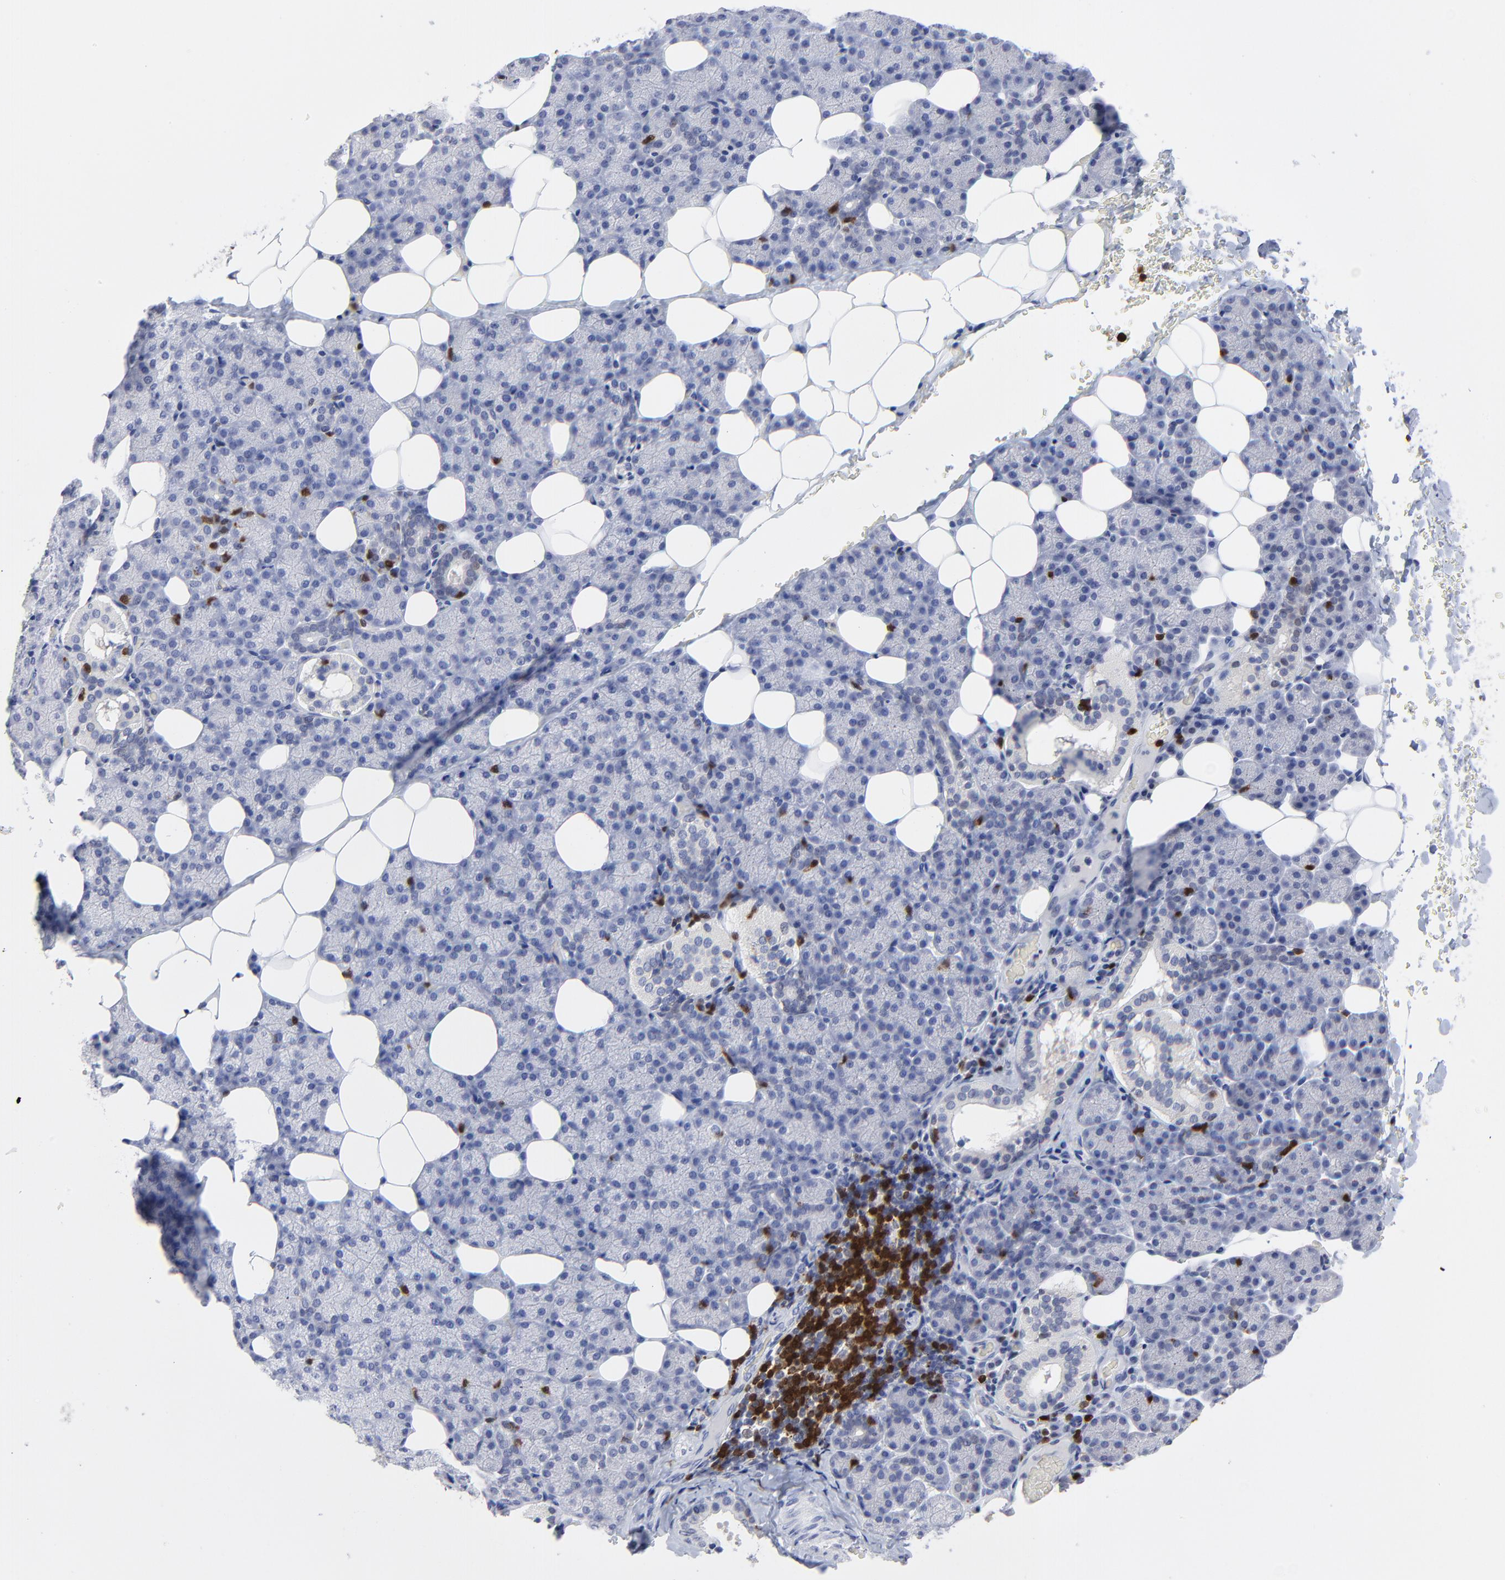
{"staining": {"intensity": "negative", "quantity": "none", "location": "none"}, "tissue": "salivary gland", "cell_type": "Glandular cells", "image_type": "normal", "snomed": [{"axis": "morphology", "description": "Normal tissue, NOS"}, {"axis": "topography", "description": "Lymph node"}, {"axis": "topography", "description": "Salivary gland"}], "caption": "Immunohistochemical staining of unremarkable human salivary gland shows no significant positivity in glandular cells.", "gene": "ZAP70", "patient": {"sex": "male", "age": 8}}